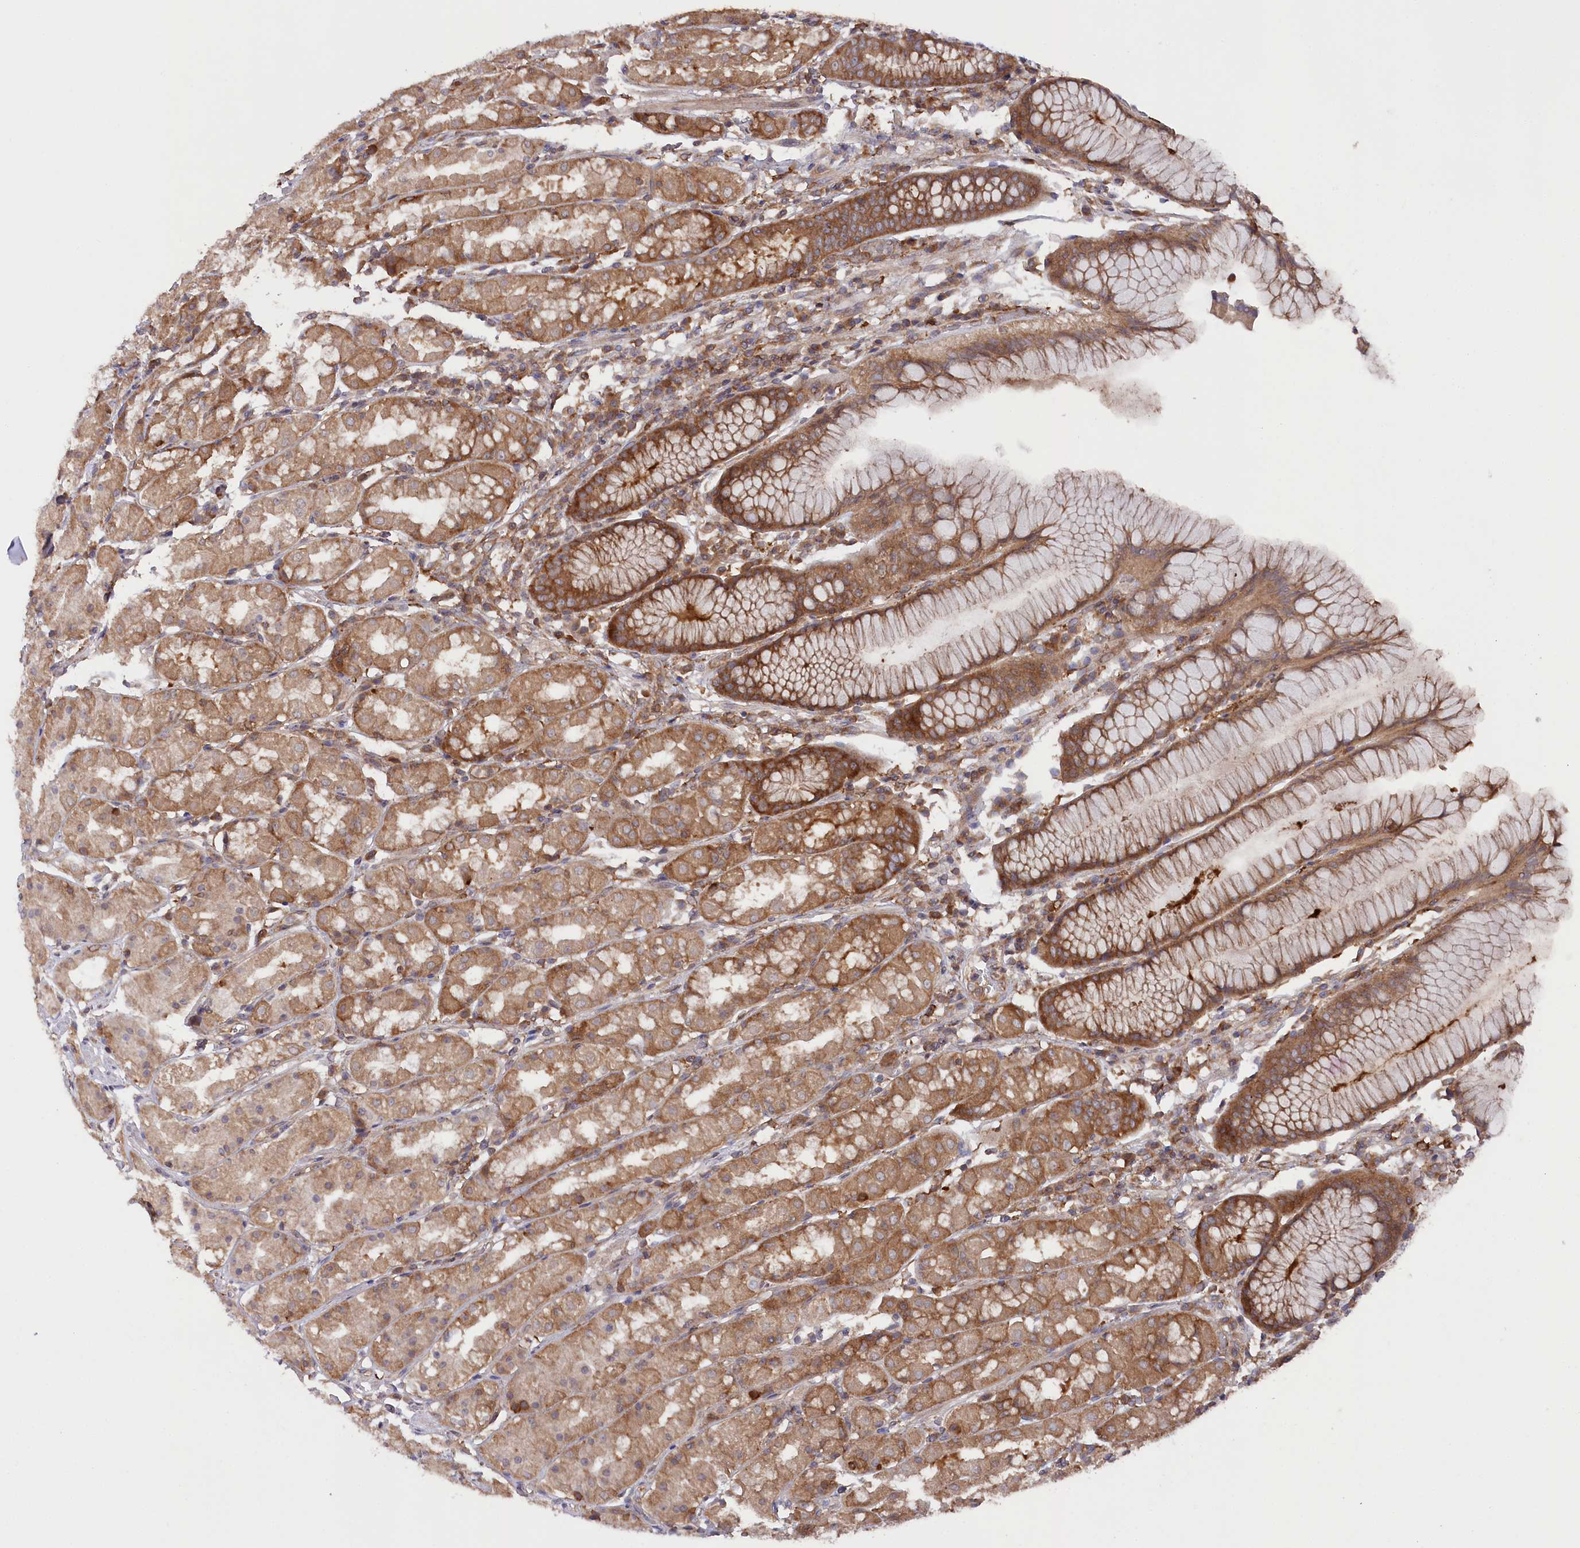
{"staining": {"intensity": "moderate", "quantity": ">75%", "location": "cytoplasmic/membranous"}, "tissue": "stomach", "cell_type": "Glandular cells", "image_type": "normal", "snomed": [{"axis": "morphology", "description": "Normal tissue, NOS"}, {"axis": "topography", "description": "Stomach, lower"}], "caption": "Immunohistochemistry (IHC) micrograph of benign human stomach stained for a protein (brown), which demonstrates medium levels of moderate cytoplasmic/membranous staining in about >75% of glandular cells.", "gene": "PPP1R21", "patient": {"sex": "female", "age": 56}}